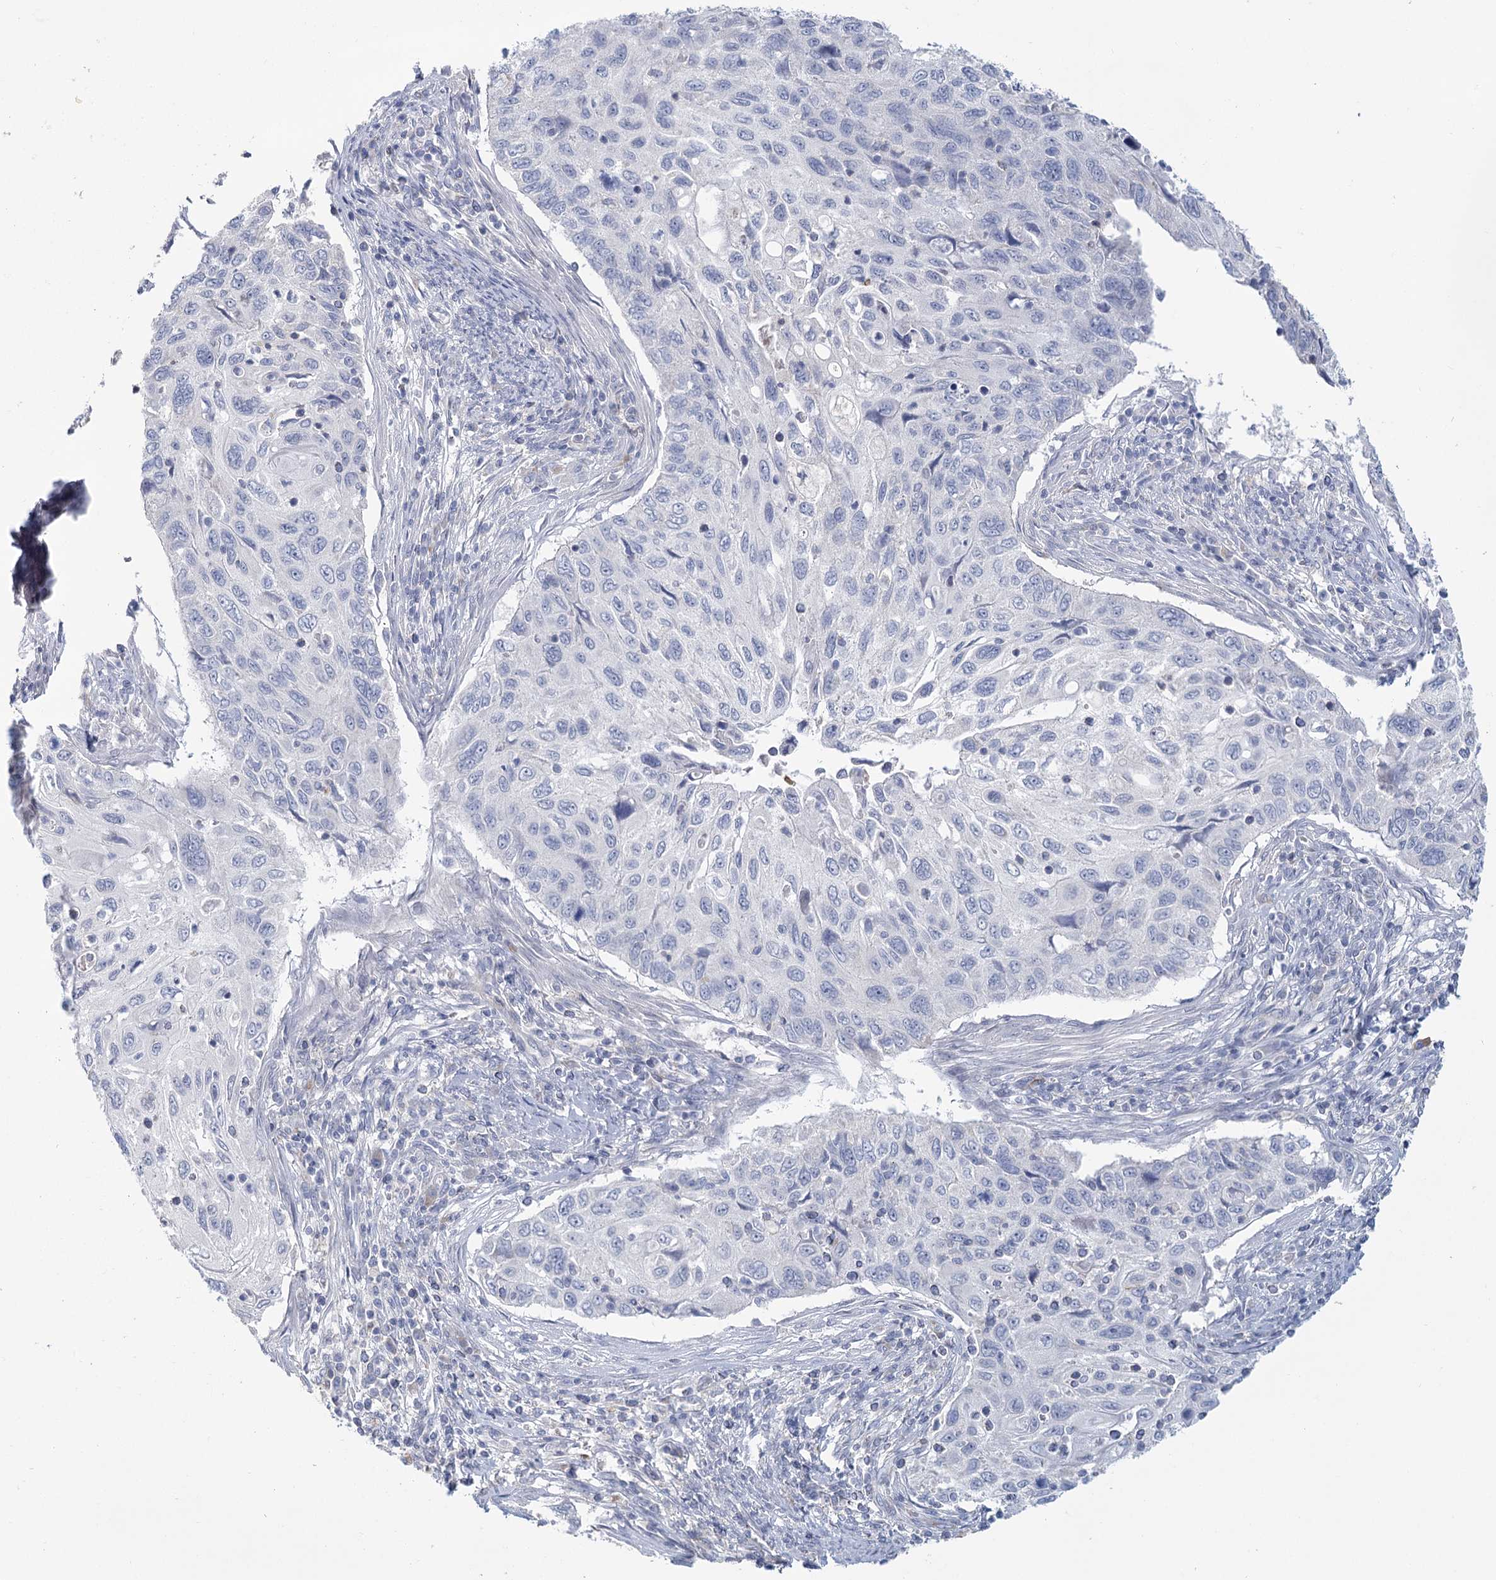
{"staining": {"intensity": "negative", "quantity": "none", "location": "none"}, "tissue": "cervical cancer", "cell_type": "Tumor cells", "image_type": "cancer", "snomed": [{"axis": "morphology", "description": "Squamous cell carcinoma, NOS"}, {"axis": "topography", "description": "Cervix"}], "caption": "This image is of cervical cancer (squamous cell carcinoma) stained with IHC to label a protein in brown with the nuclei are counter-stained blue. There is no expression in tumor cells. The staining was performed using DAB to visualize the protein expression in brown, while the nuclei were stained in blue with hematoxylin (Magnification: 20x).", "gene": "ARHGAP44", "patient": {"sex": "female", "age": 70}}